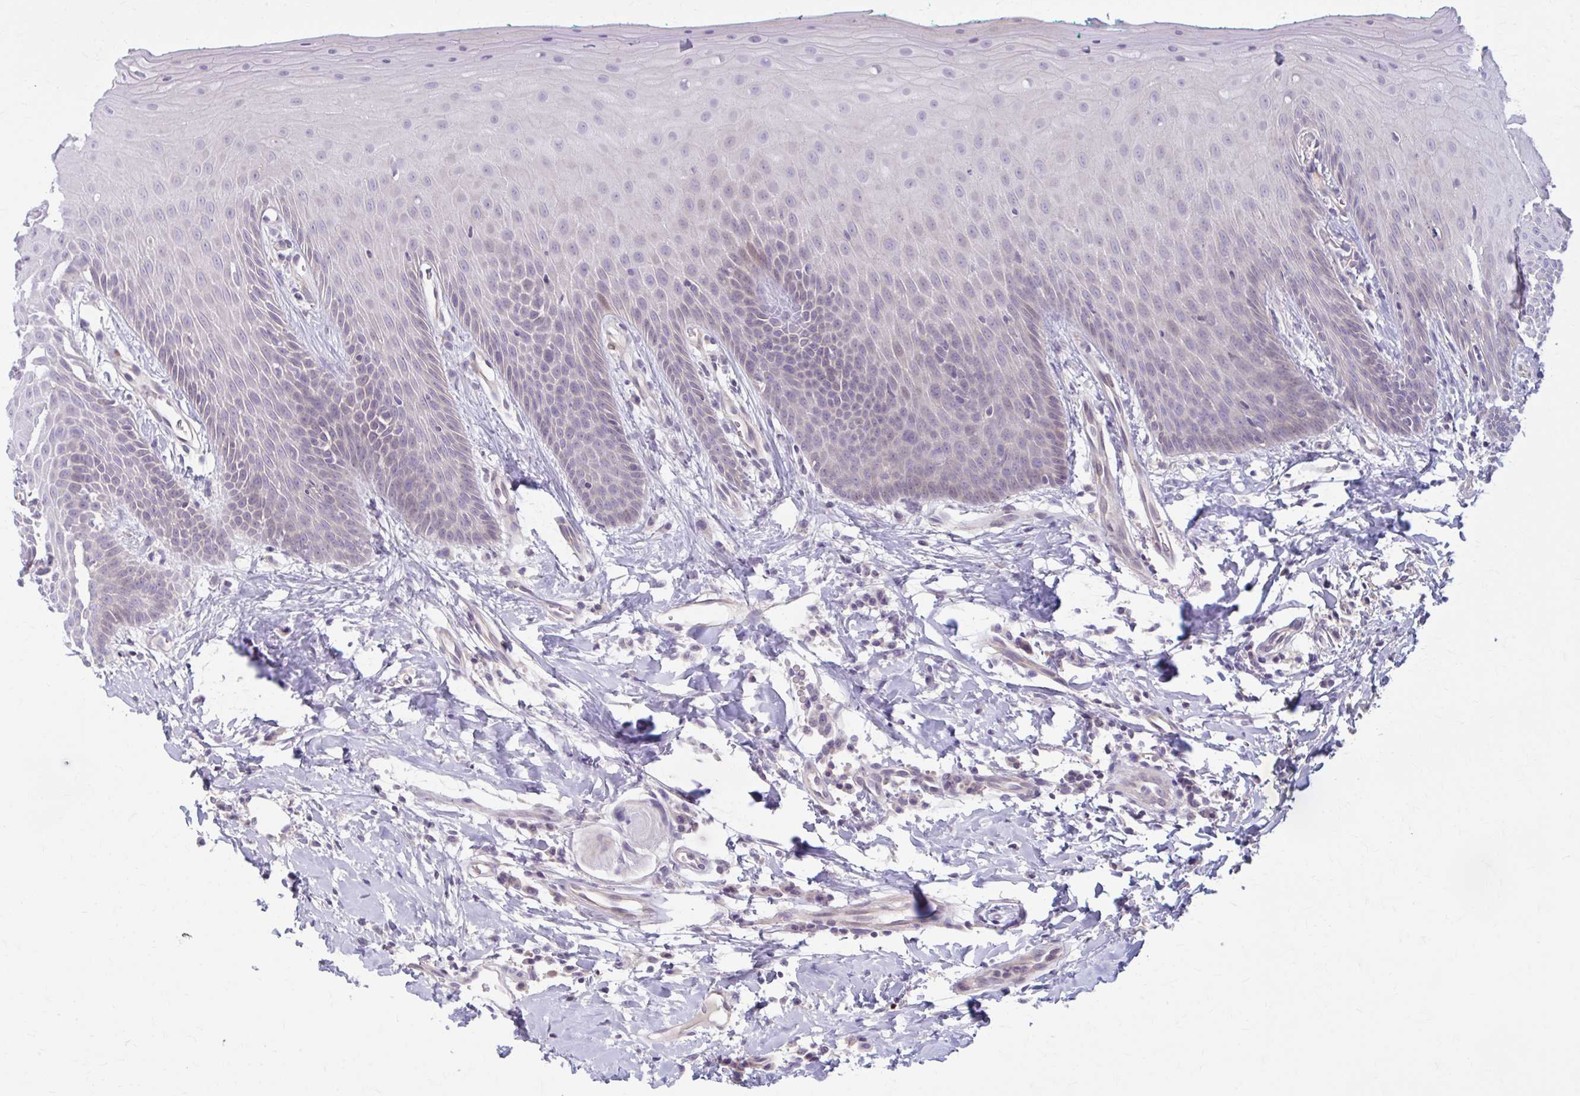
{"staining": {"intensity": "weak", "quantity": "<25%", "location": "nuclear"}, "tissue": "oral mucosa", "cell_type": "Squamous epithelial cells", "image_type": "normal", "snomed": [{"axis": "morphology", "description": "Normal tissue, NOS"}, {"axis": "topography", "description": "Oral tissue"}, {"axis": "topography", "description": "Tounge, NOS"}], "caption": "The IHC image has no significant staining in squamous epithelial cells of oral mucosa.", "gene": "CHST3", "patient": {"sex": "female", "age": 62}}